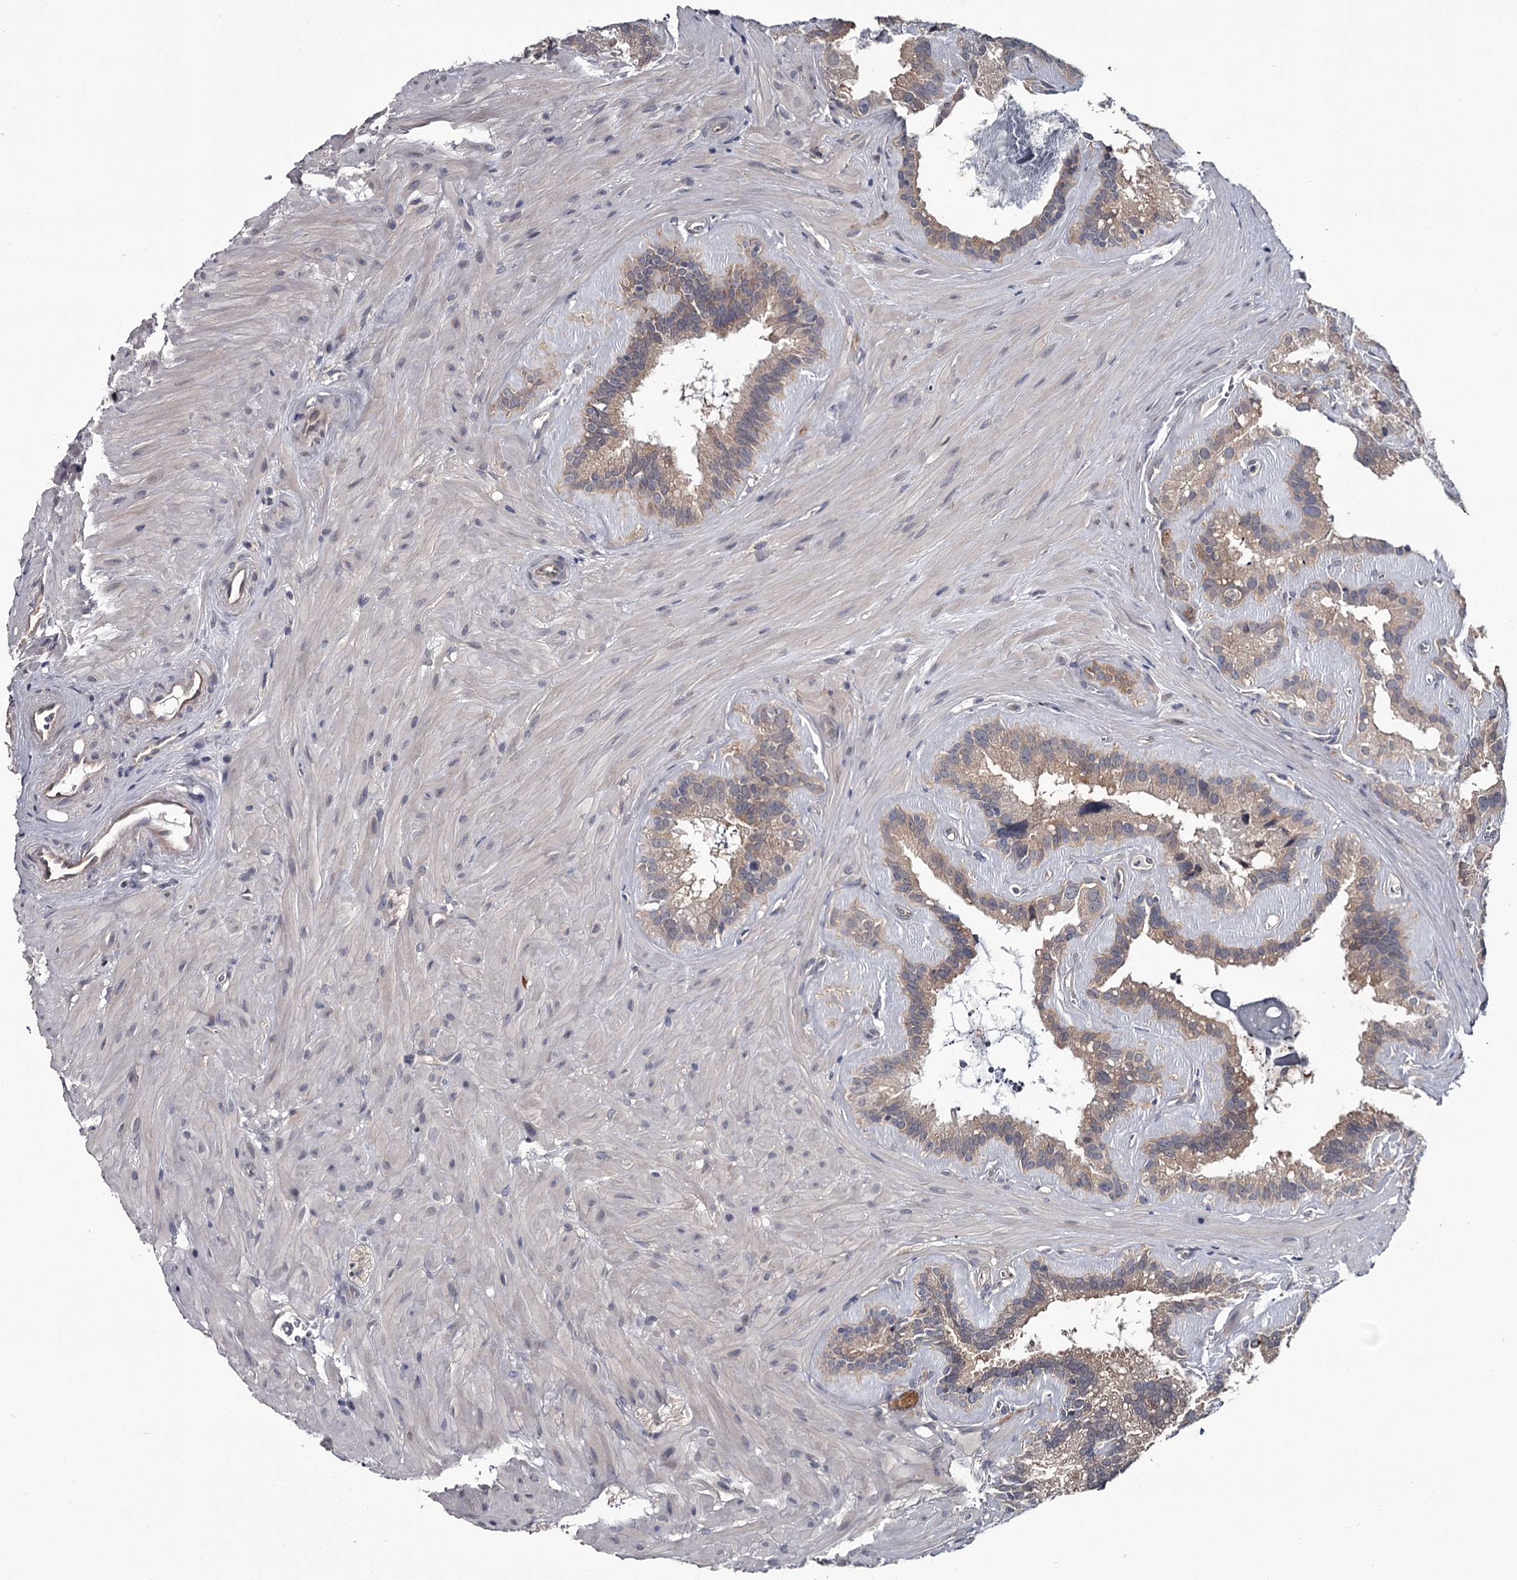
{"staining": {"intensity": "negative", "quantity": "none", "location": "none"}, "tissue": "seminal vesicle", "cell_type": "Glandular cells", "image_type": "normal", "snomed": [{"axis": "morphology", "description": "Normal tissue, NOS"}, {"axis": "topography", "description": "Prostate"}, {"axis": "topography", "description": "Seminal veicle"}], "caption": "This is an immunohistochemistry (IHC) photomicrograph of unremarkable human seminal vesicle. There is no expression in glandular cells.", "gene": "DAO", "patient": {"sex": "male", "age": 59}}